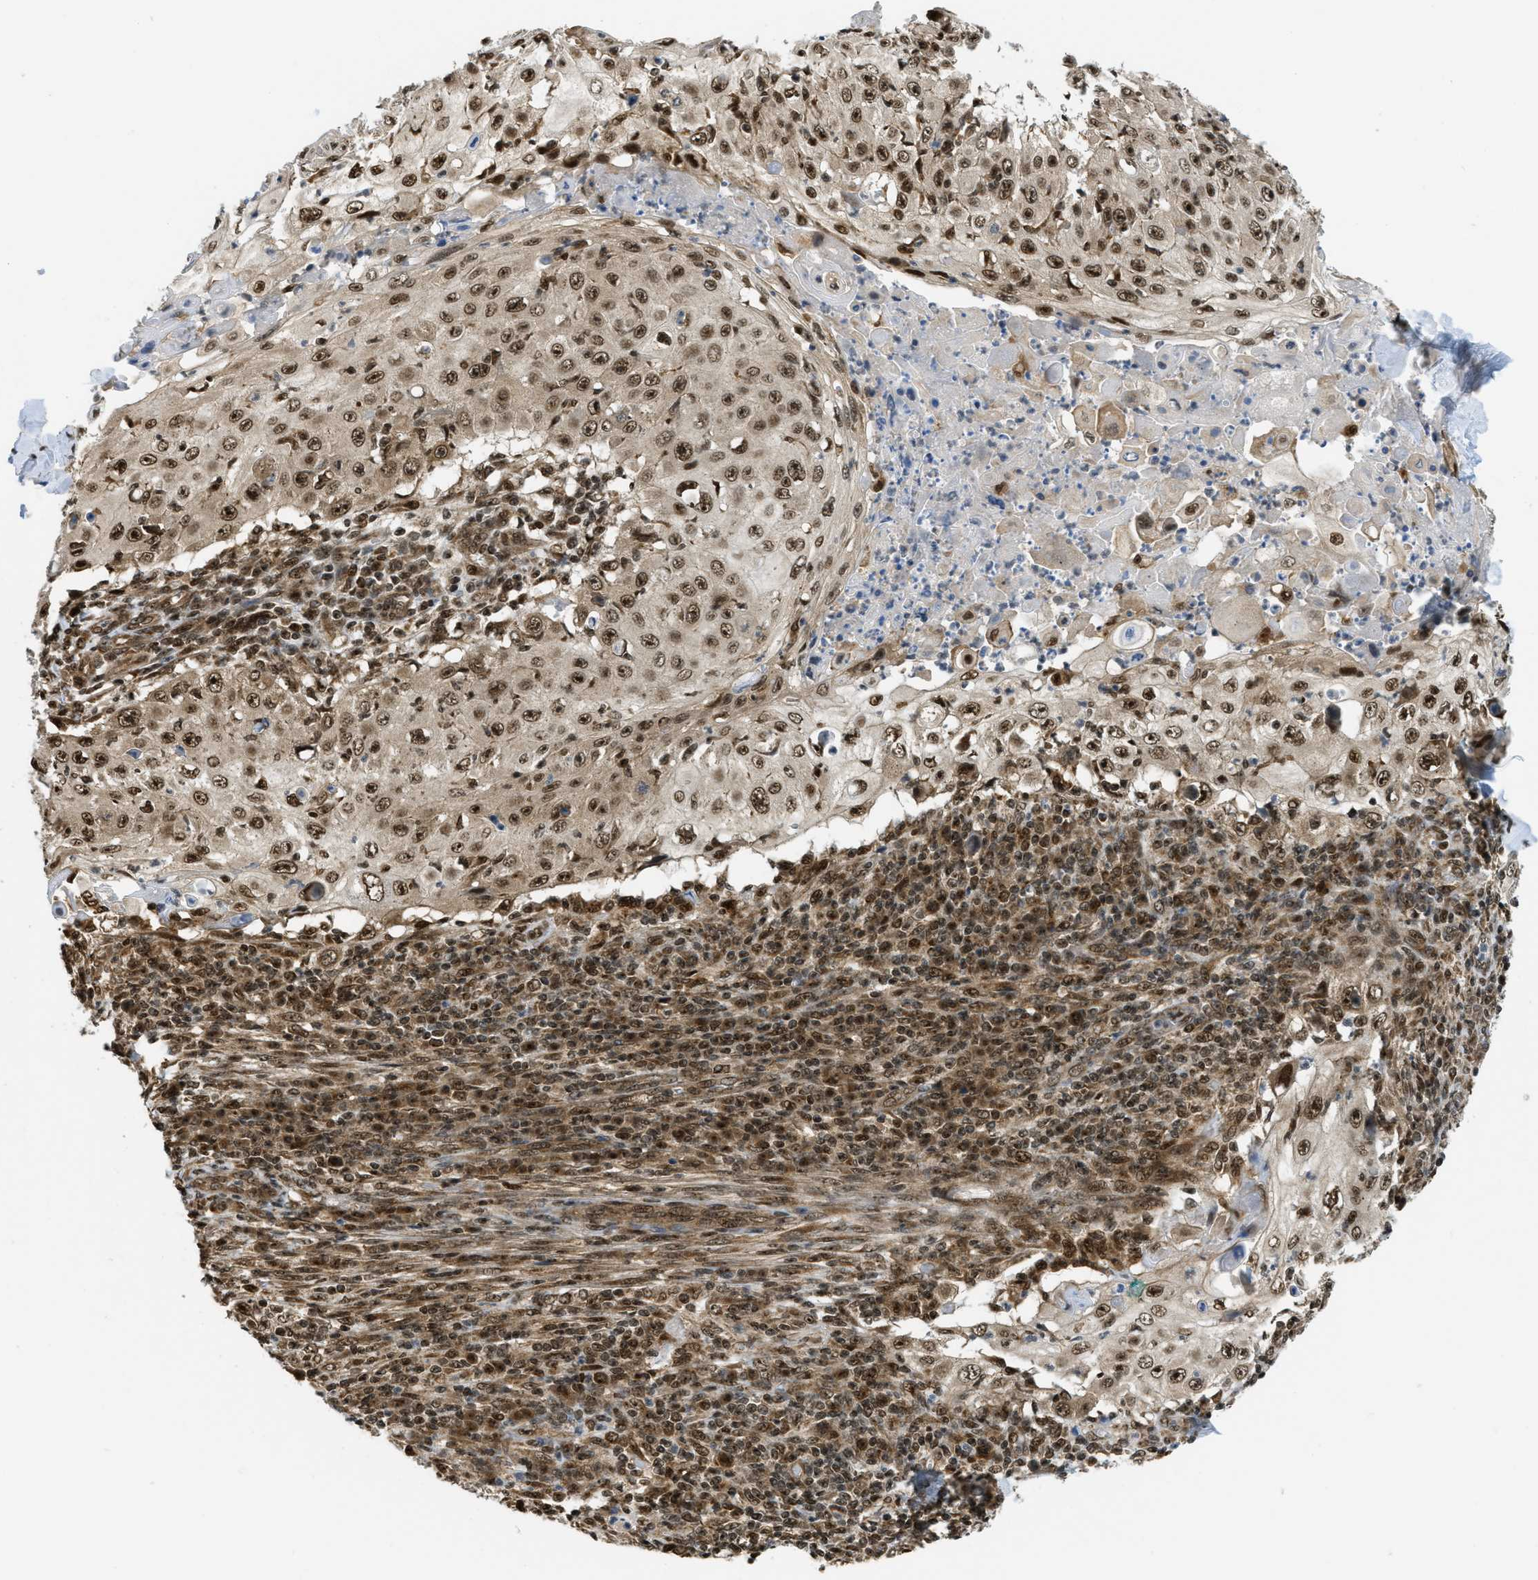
{"staining": {"intensity": "moderate", "quantity": ">75%", "location": "cytoplasmic/membranous,nuclear"}, "tissue": "skin cancer", "cell_type": "Tumor cells", "image_type": "cancer", "snomed": [{"axis": "morphology", "description": "Squamous cell carcinoma, NOS"}, {"axis": "topography", "description": "Skin"}], "caption": "Brown immunohistochemical staining in skin squamous cell carcinoma reveals moderate cytoplasmic/membranous and nuclear expression in about >75% of tumor cells. (brown staining indicates protein expression, while blue staining denotes nuclei).", "gene": "TACC1", "patient": {"sex": "male", "age": 86}}